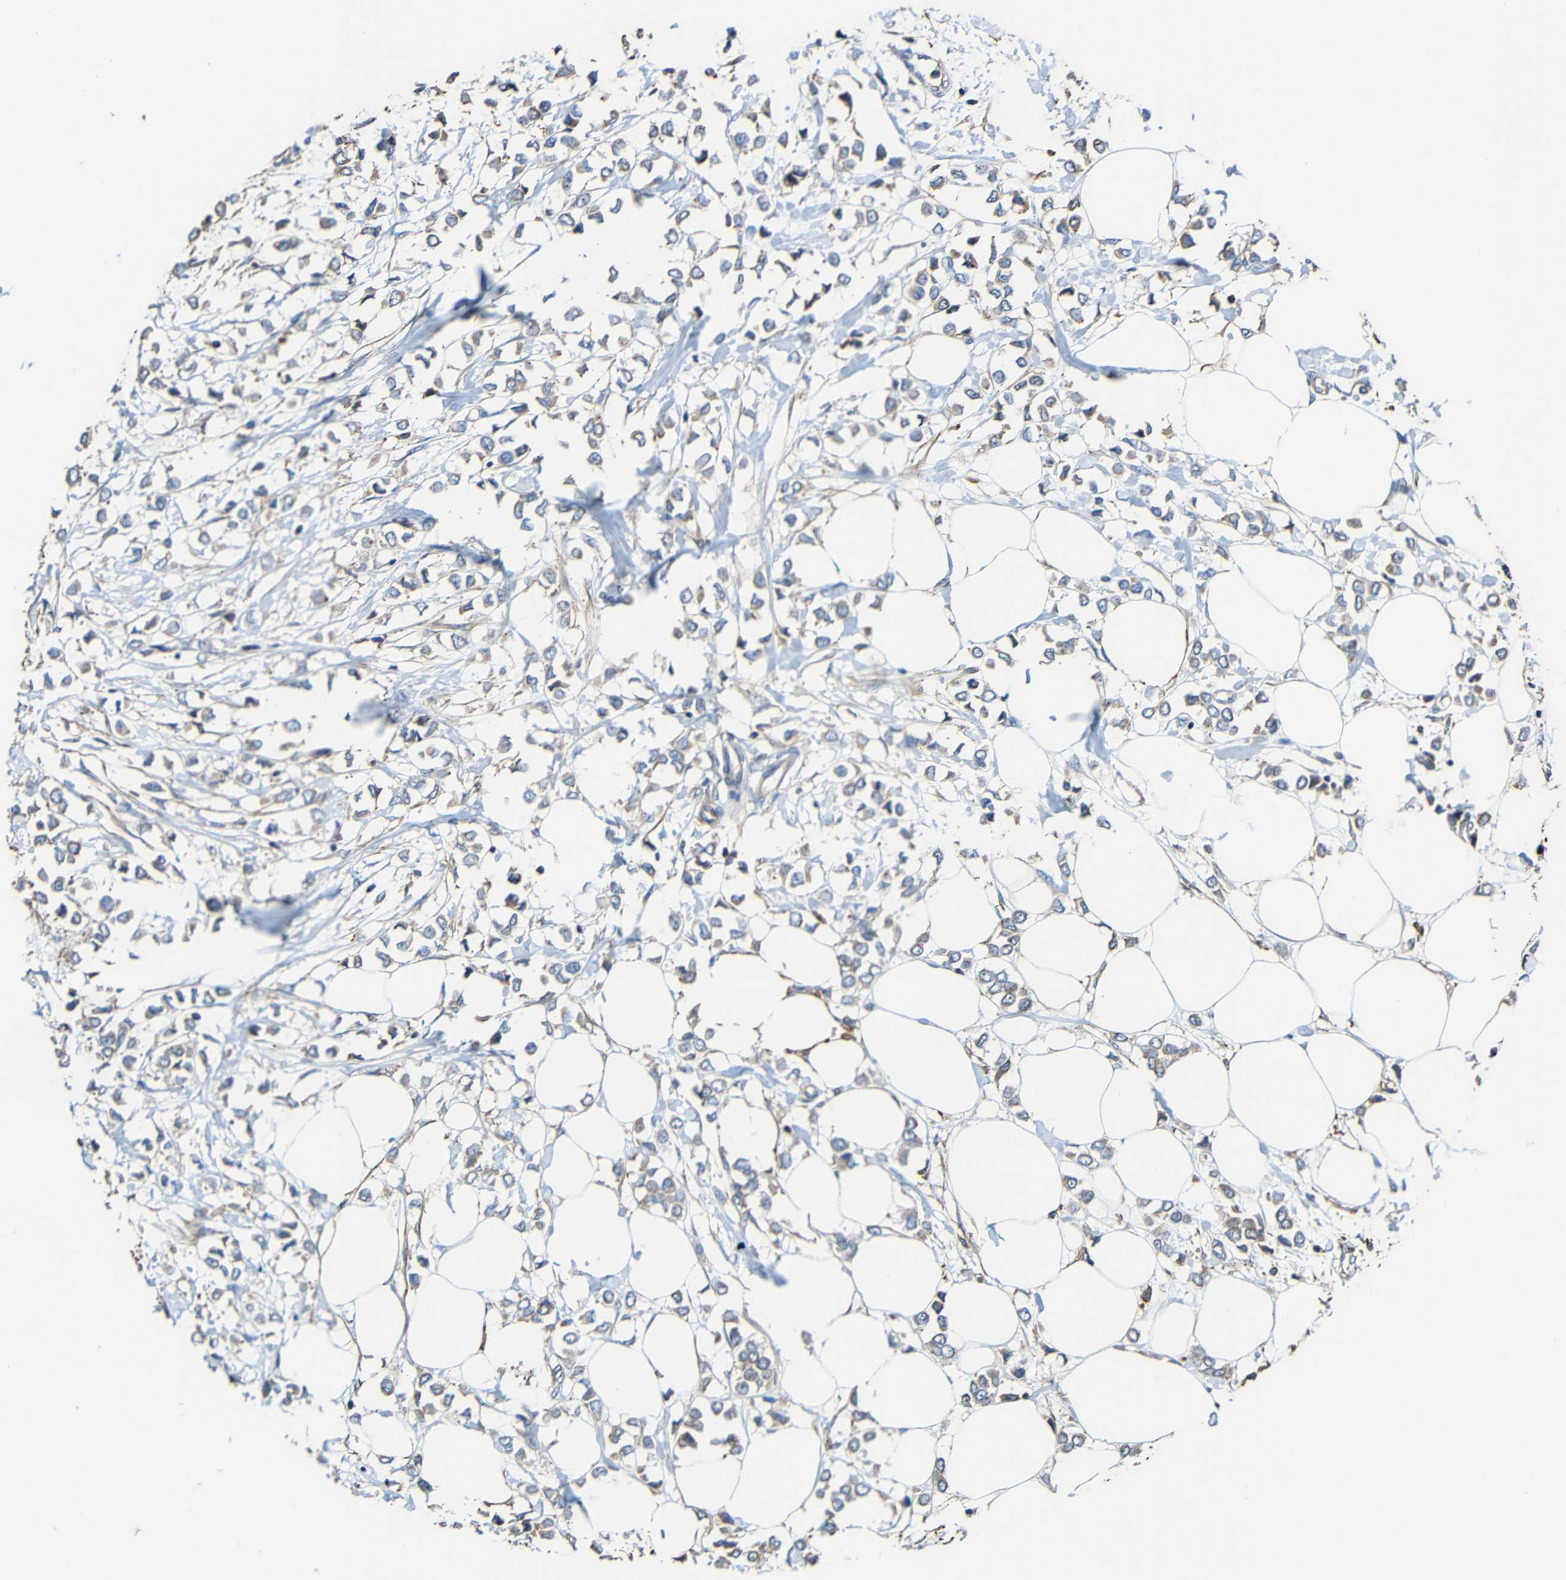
{"staining": {"intensity": "weak", "quantity": "<25%", "location": "cytoplasmic/membranous"}, "tissue": "breast cancer", "cell_type": "Tumor cells", "image_type": "cancer", "snomed": [{"axis": "morphology", "description": "Lobular carcinoma"}, {"axis": "topography", "description": "Breast"}], "caption": "Immunohistochemical staining of human breast cancer shows no significant expression in tumor cells.", "gene": "RHOT2", "patient": {"sex": "female", "age": 51}}